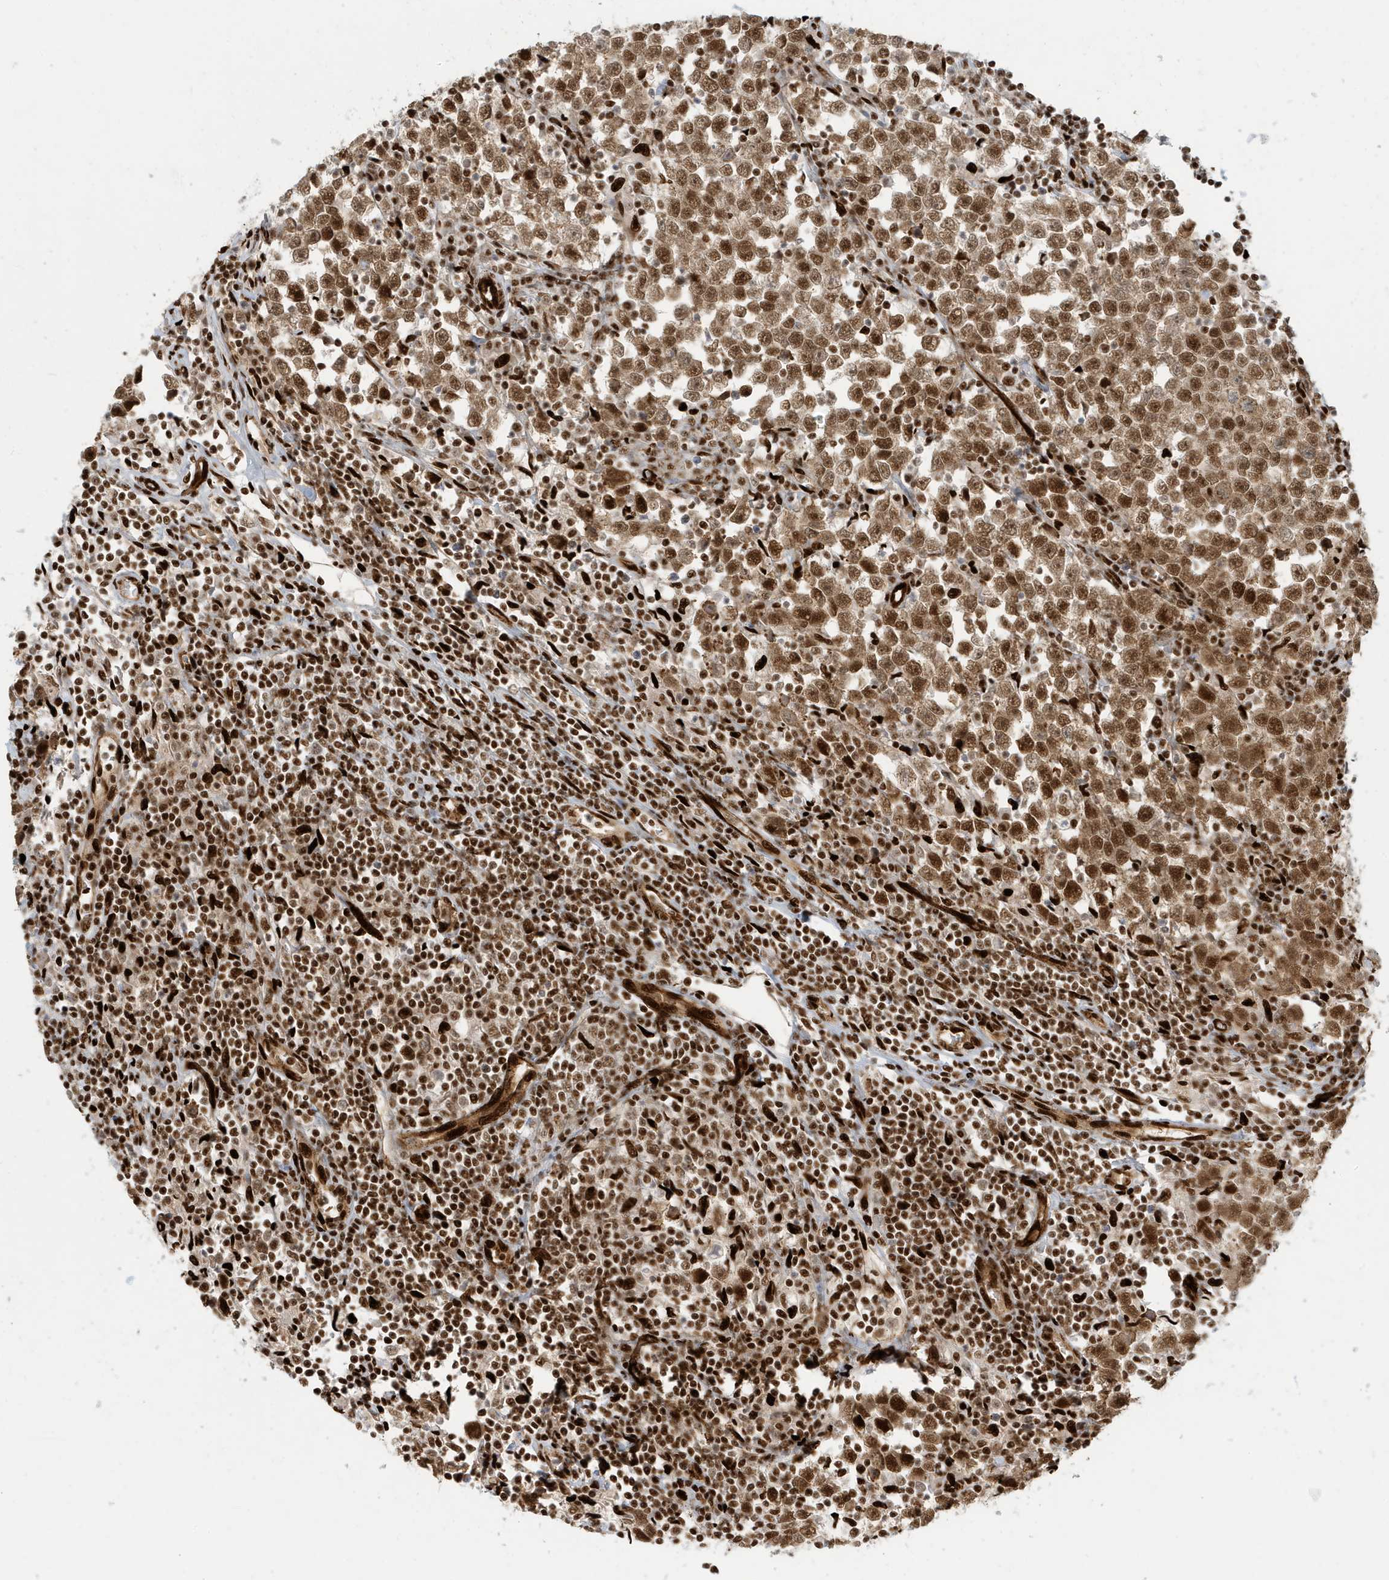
{"staining": {"intensity": "moderate", "quantity": ">75%", "location": "nuclear"}, "tissue": "testis cancer", "cell_type": "Tumor cells", "image_type": "cancer", "snomed": [{"axis": "morphology", "description": "Normal tissue, NOS"}, {"axis": "morphology", "description": "Seminoma, NOS"}, {"axis": "topography", "description": "Testis"}], "caption": "Immunohistochemistry (IHC) (DAB) staining of human testis cancer (seminoma) shows moderate nuclear protein positivity in about >75% of tumor cells. The protein is shown in brown color, while the nuclei are stained blue.", "gene": "CKS2", "patient": {"sex": "male", "age": 43}}